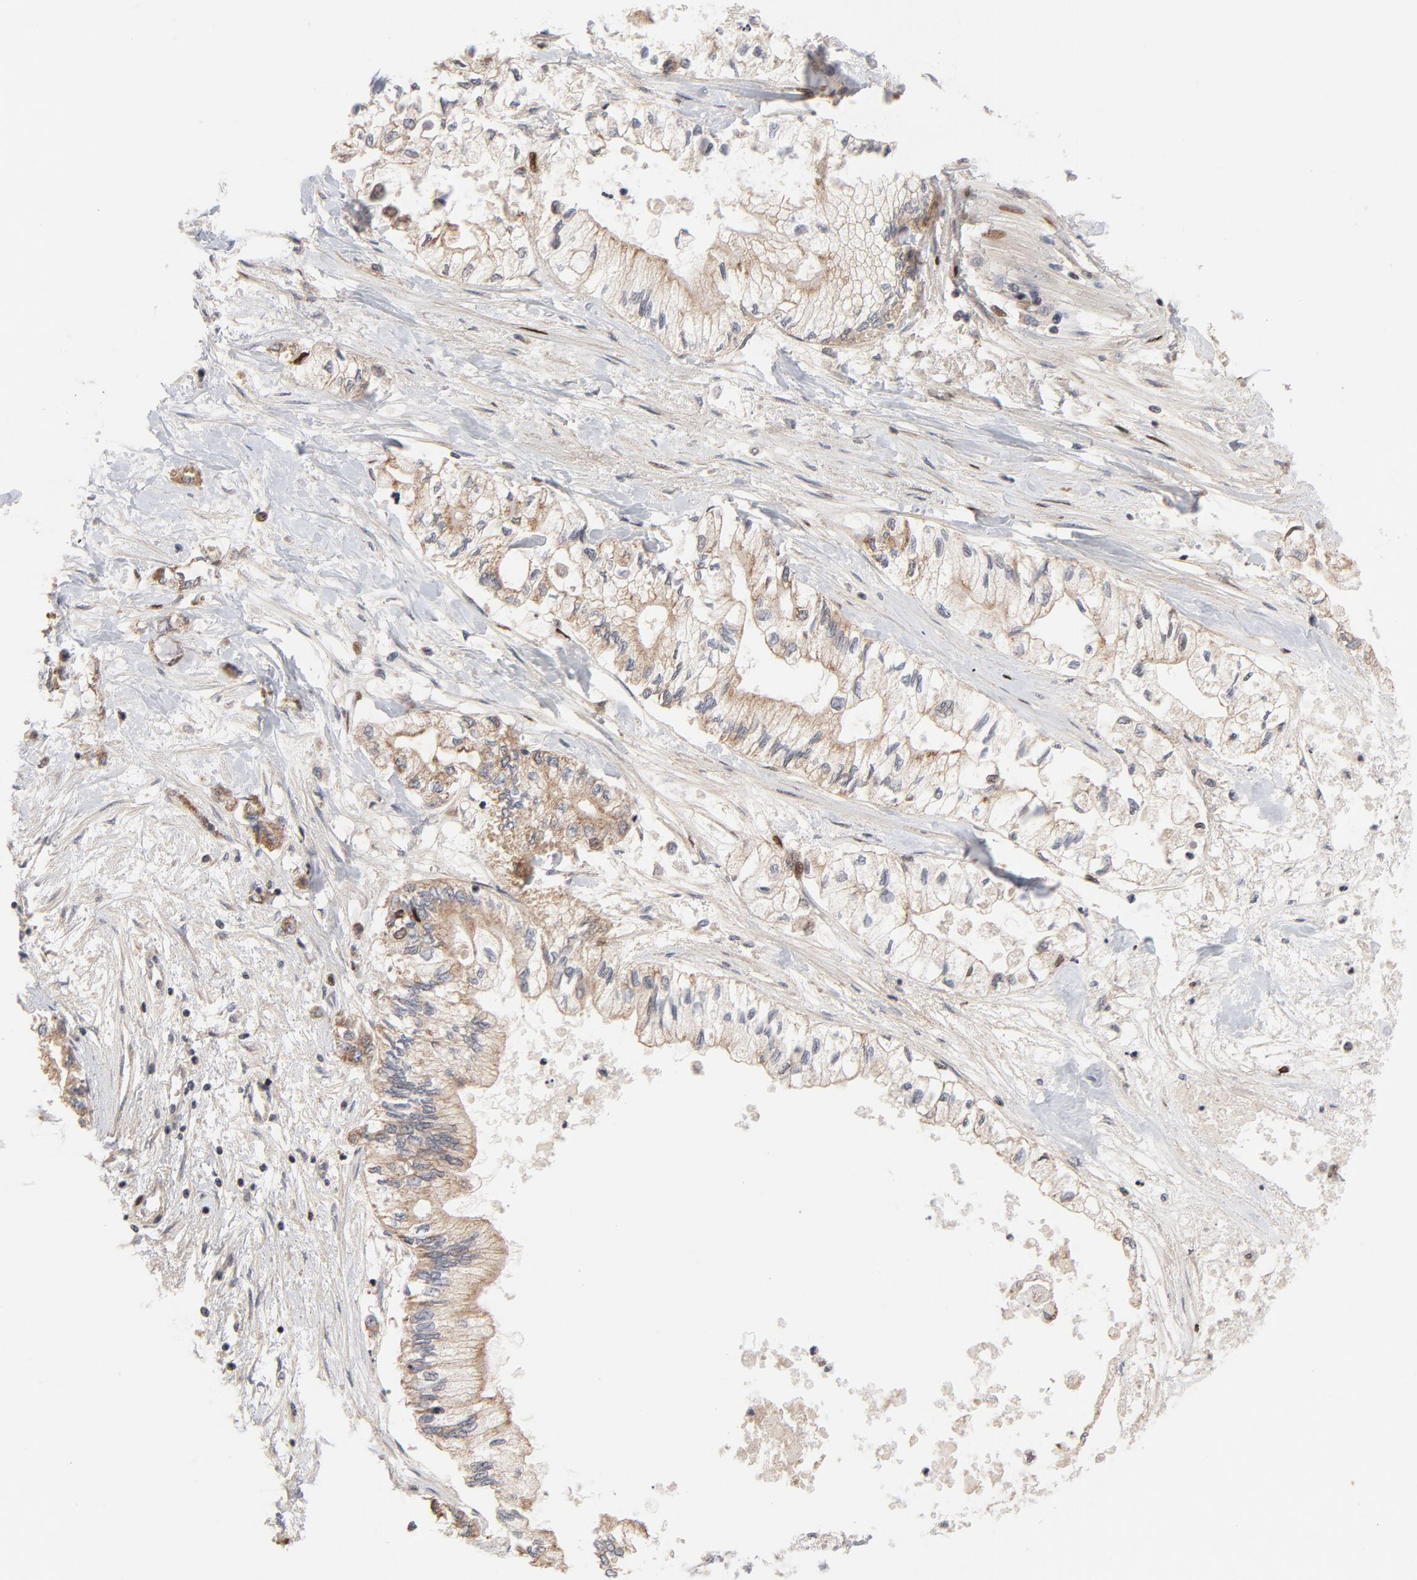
{"staining": {"intensity": "moderate", "quantity": ">75%", "location": "cytoplasmic/membranous"}, "tissue": "pancreatic cancer", "cell_type": "Tumor cells", "image_type": "cancer", "snomed": [{"axis": "morphology", "description": "Adenocarcinoma, NOS"}, {"axis": "topography", "description": "Pancreas"}], "caption": "High-power microscopy captured an immunohistochemistry (IHC) histopathology image of pancreatic cancer, revealing moderate cytoplasmic/membranous staining in about >75% of tumor cells.", "gene": "DNAAF2", "patient": {"sex": "male", "age": 79}}